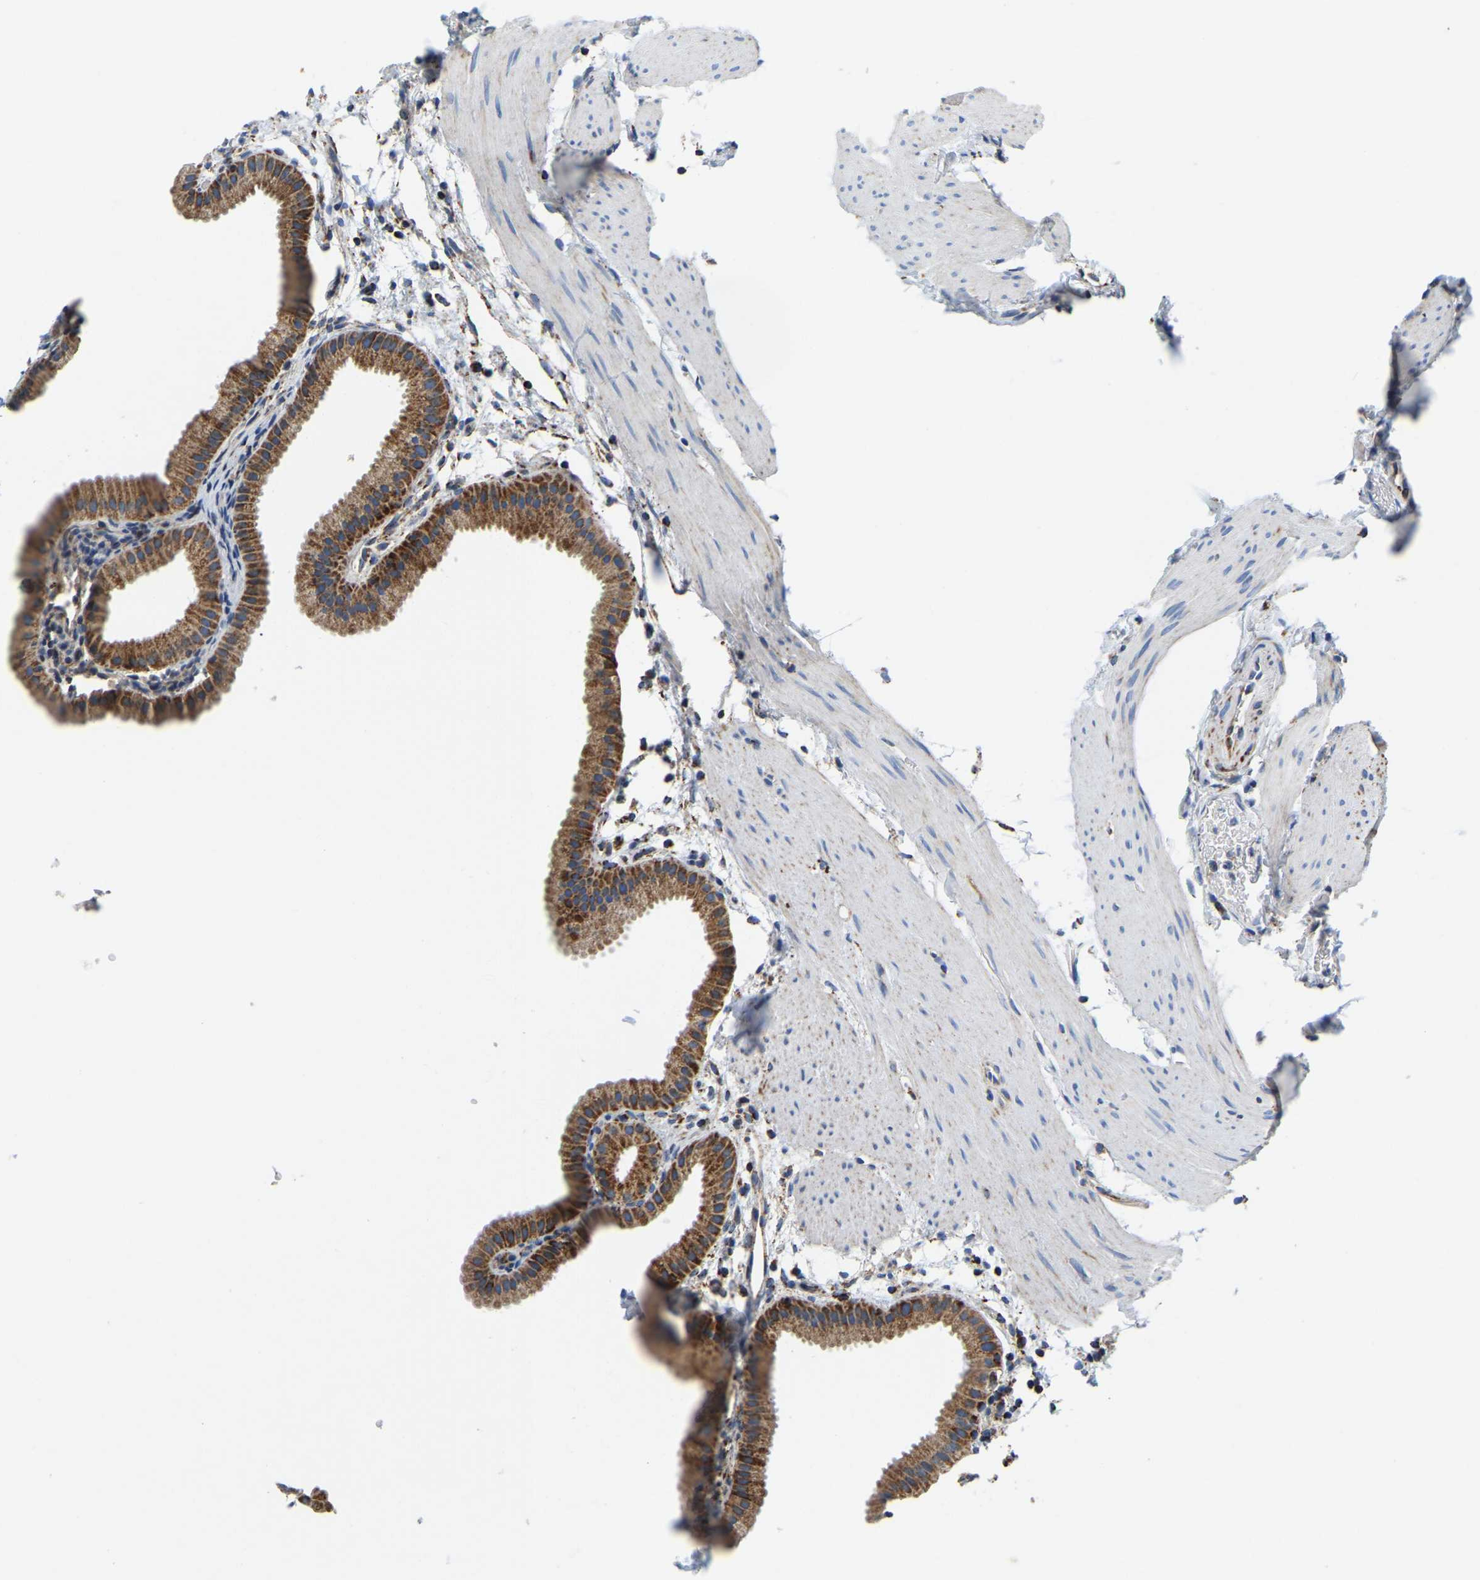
{"staining": {"intensity": "moderate", "quantity": ">75%", "location": "cytoplasmic/membranous"}, "tissue": "gallbladder", "cell_type": "Glandular cells", "image_type": "normal", "snomed": [{"axis": "morphology", "description": "Normal tissue, NOS"}, {"axis": "topography", "description": "Gallbladder"}], "caption": "DAB immunohistochemical staining of benign gallbladder reveals moderate cytoplasmic/membranous protein staining in about >75% of glandular cells.", "gene": "SFXN1", "patient": {"sex": "female", "age": 64}}